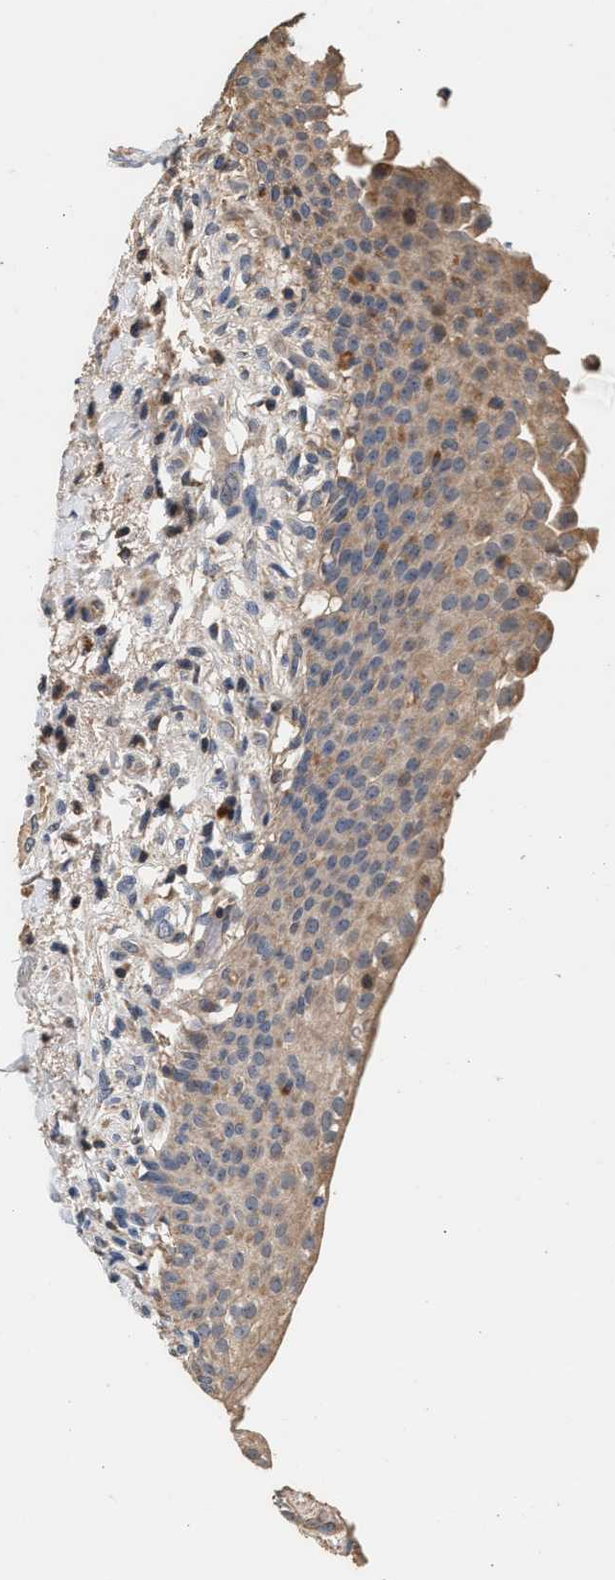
{"staining": {"intensity": "moderate", "quantity": ">75%", "location": "cytoplasmic/membranous"}, "tissue": "urinary bladder", "cell_type": "Urothelial cells", "image_type": "normal", "snomed": [{"axis": "morphology", "description": "Normal tissue, NOS"}, {"axis": "topography", "description": "Urinary bladder"}], "caption": "Urinary bladder stained with DAB IHC demonstrates medium levels of moderate cytoplasmic/membranous staining in about >75% of urothelial cells. The staining is performed using DAB brown chromogen to label protein expression. The nuclei are counter-stained blue using hematoxylin.", "gene": "PTGR3", "patient": {"sex": "female", "age": 60}}